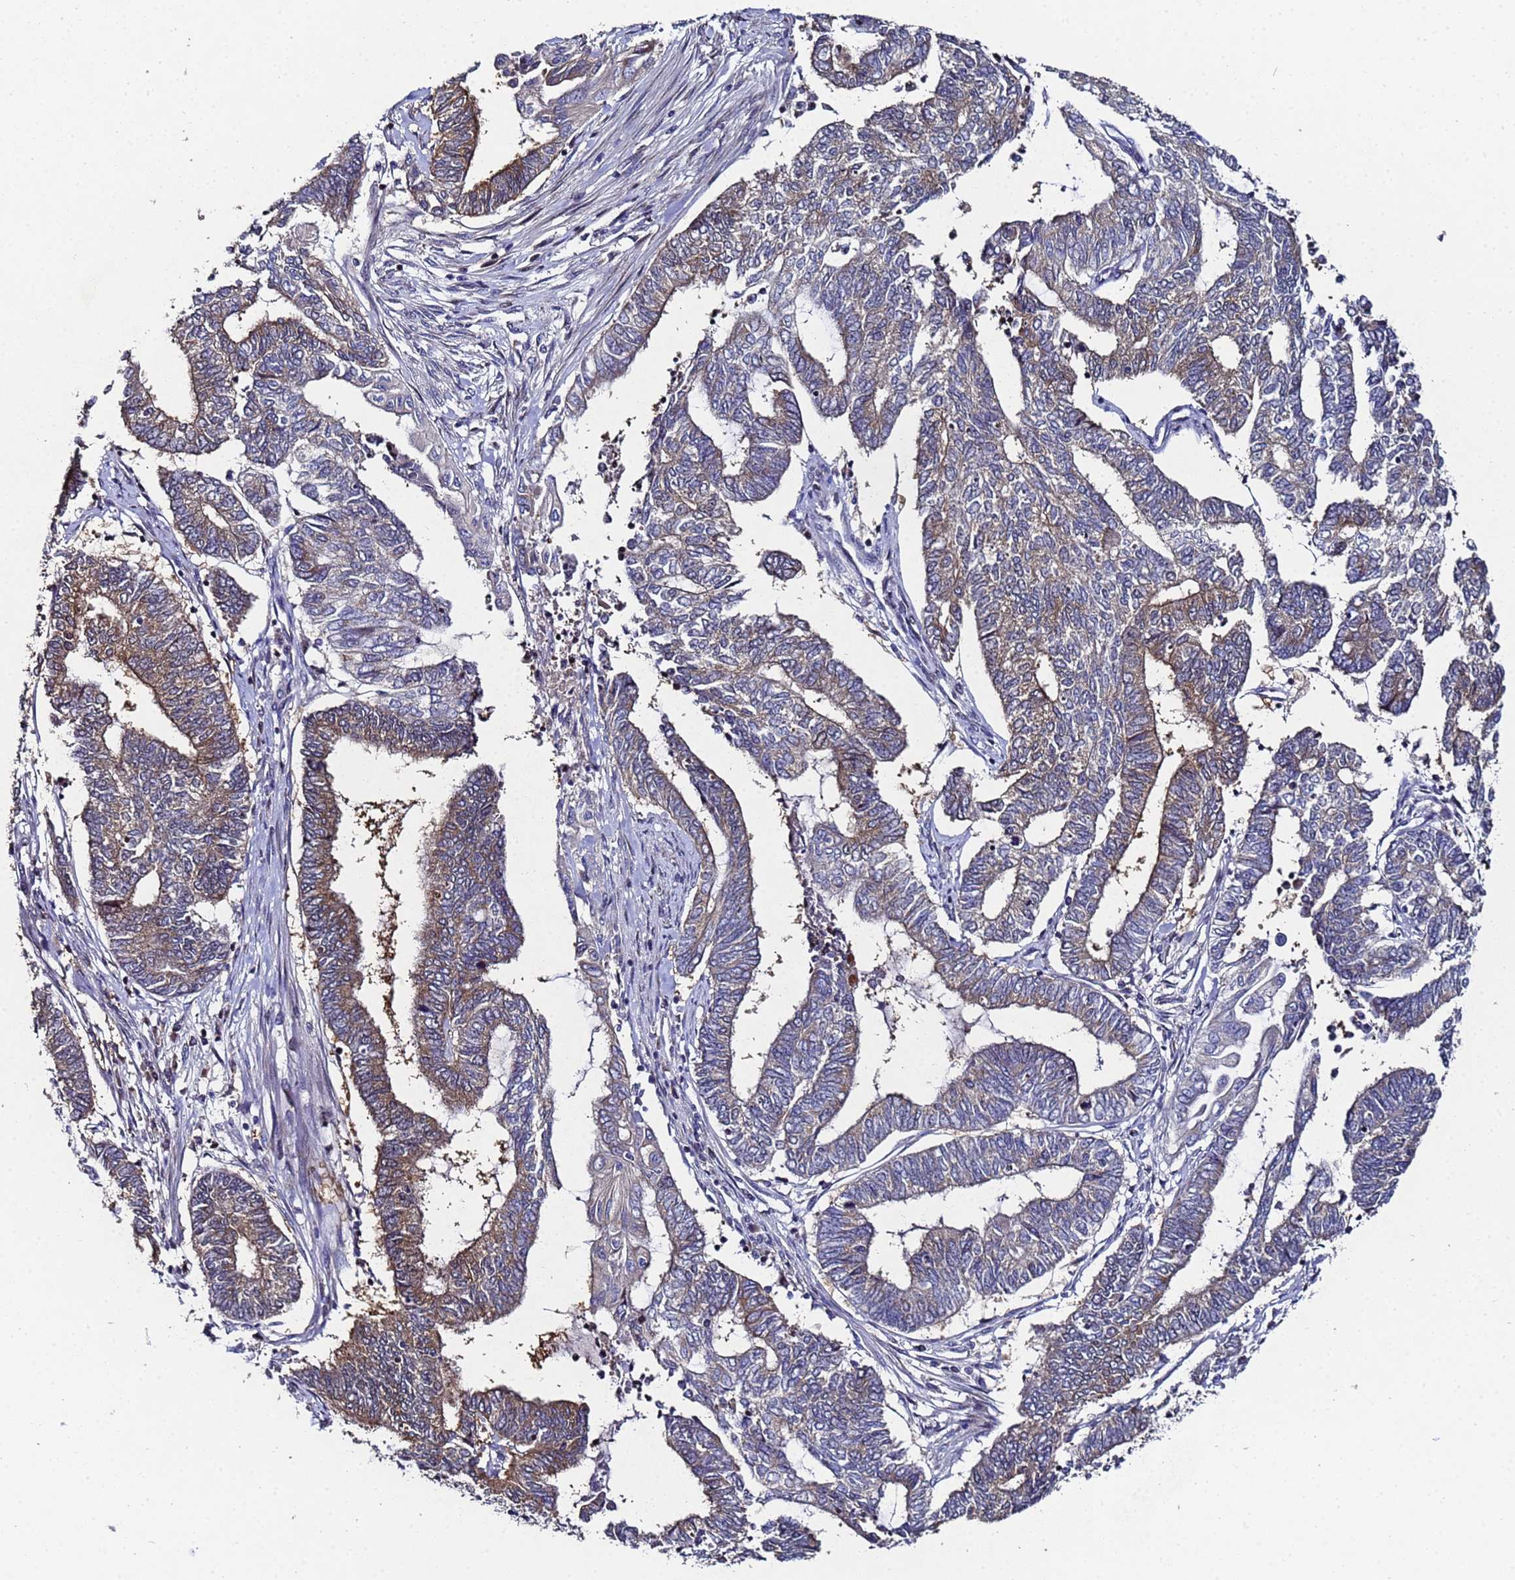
{"staining": {"intensity": "moderate", "quantity": "<25%", "location": "cytoplasmic/membranous"}, "tissue": "endometrial cancer", "cell_type": "Tumor cells", "image_type": "cancer", "snomed": [{"axis": "morphology", "description": "Adenocarcinoma, NOS"}, {"axis": "topography", "description": "Uterus"}, {"axis": "topography", "description": "Endometrium"}], "caption": "Human adenocarcinoma (endometrial) stained for a protein (brown) shows moderate cytoplasmic/membranous positive positivity in approximately <25% of tumor cells.", "gene": "NSUN6", "patient": {"sex": "female", "age": 70}}